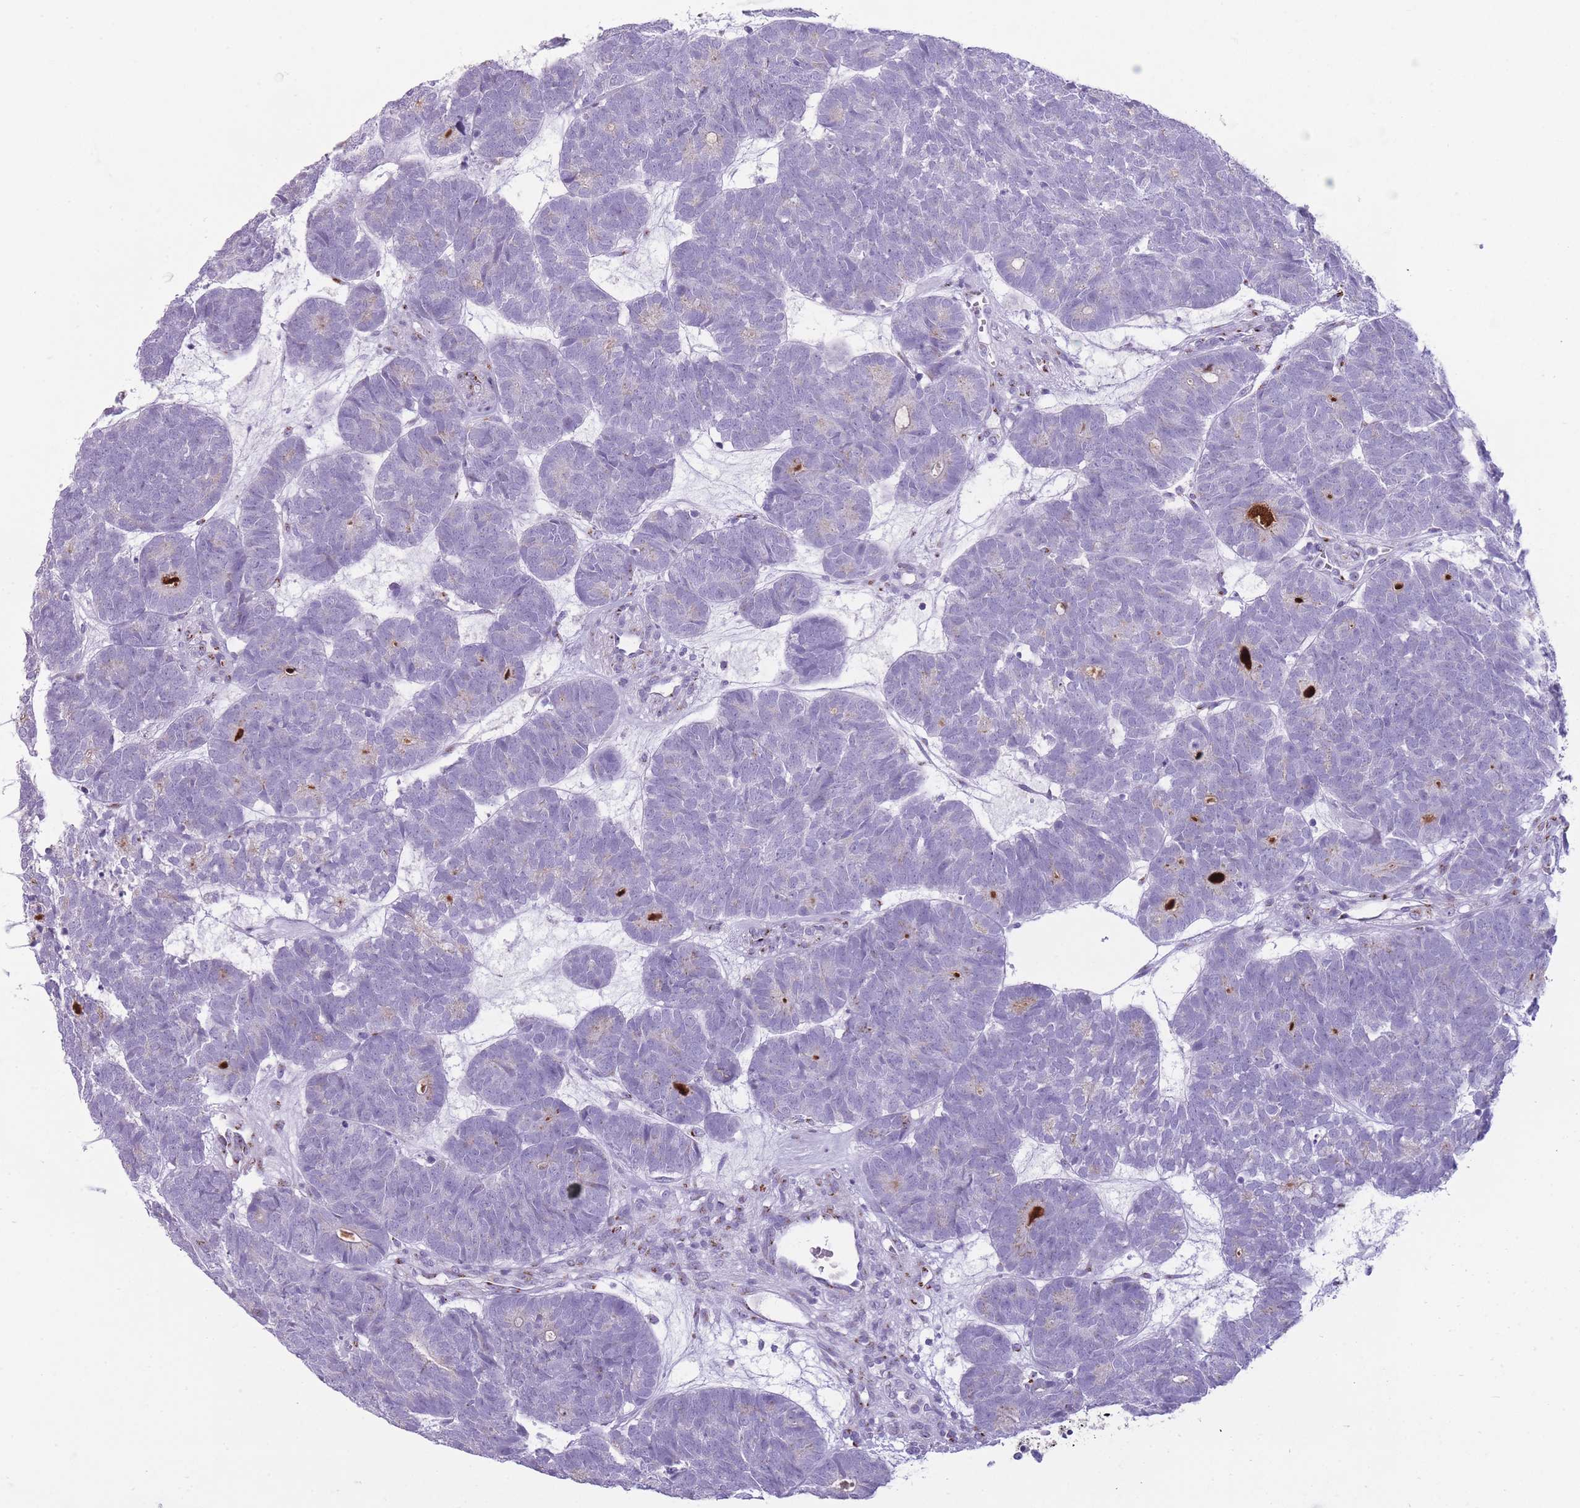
{"staining": {"intensity": "negative", "quantity": "none", "location": "none"}, "tissue": "head and neck cancer", "cell_type": "Tumor cells", "image_type": "cancer", "snomed": [{"axis": "morphology", "description": "Adenocarcinoma, NOS"}, {"axis": "topography", "description": "Head-Neck"}], "caption": "DAB immunohistochemical staining of human head and neck cancer shows no significant staining in tumor cells.", "gene": "B4GALT2", "patient": {"sex": "female", "age": 81}}